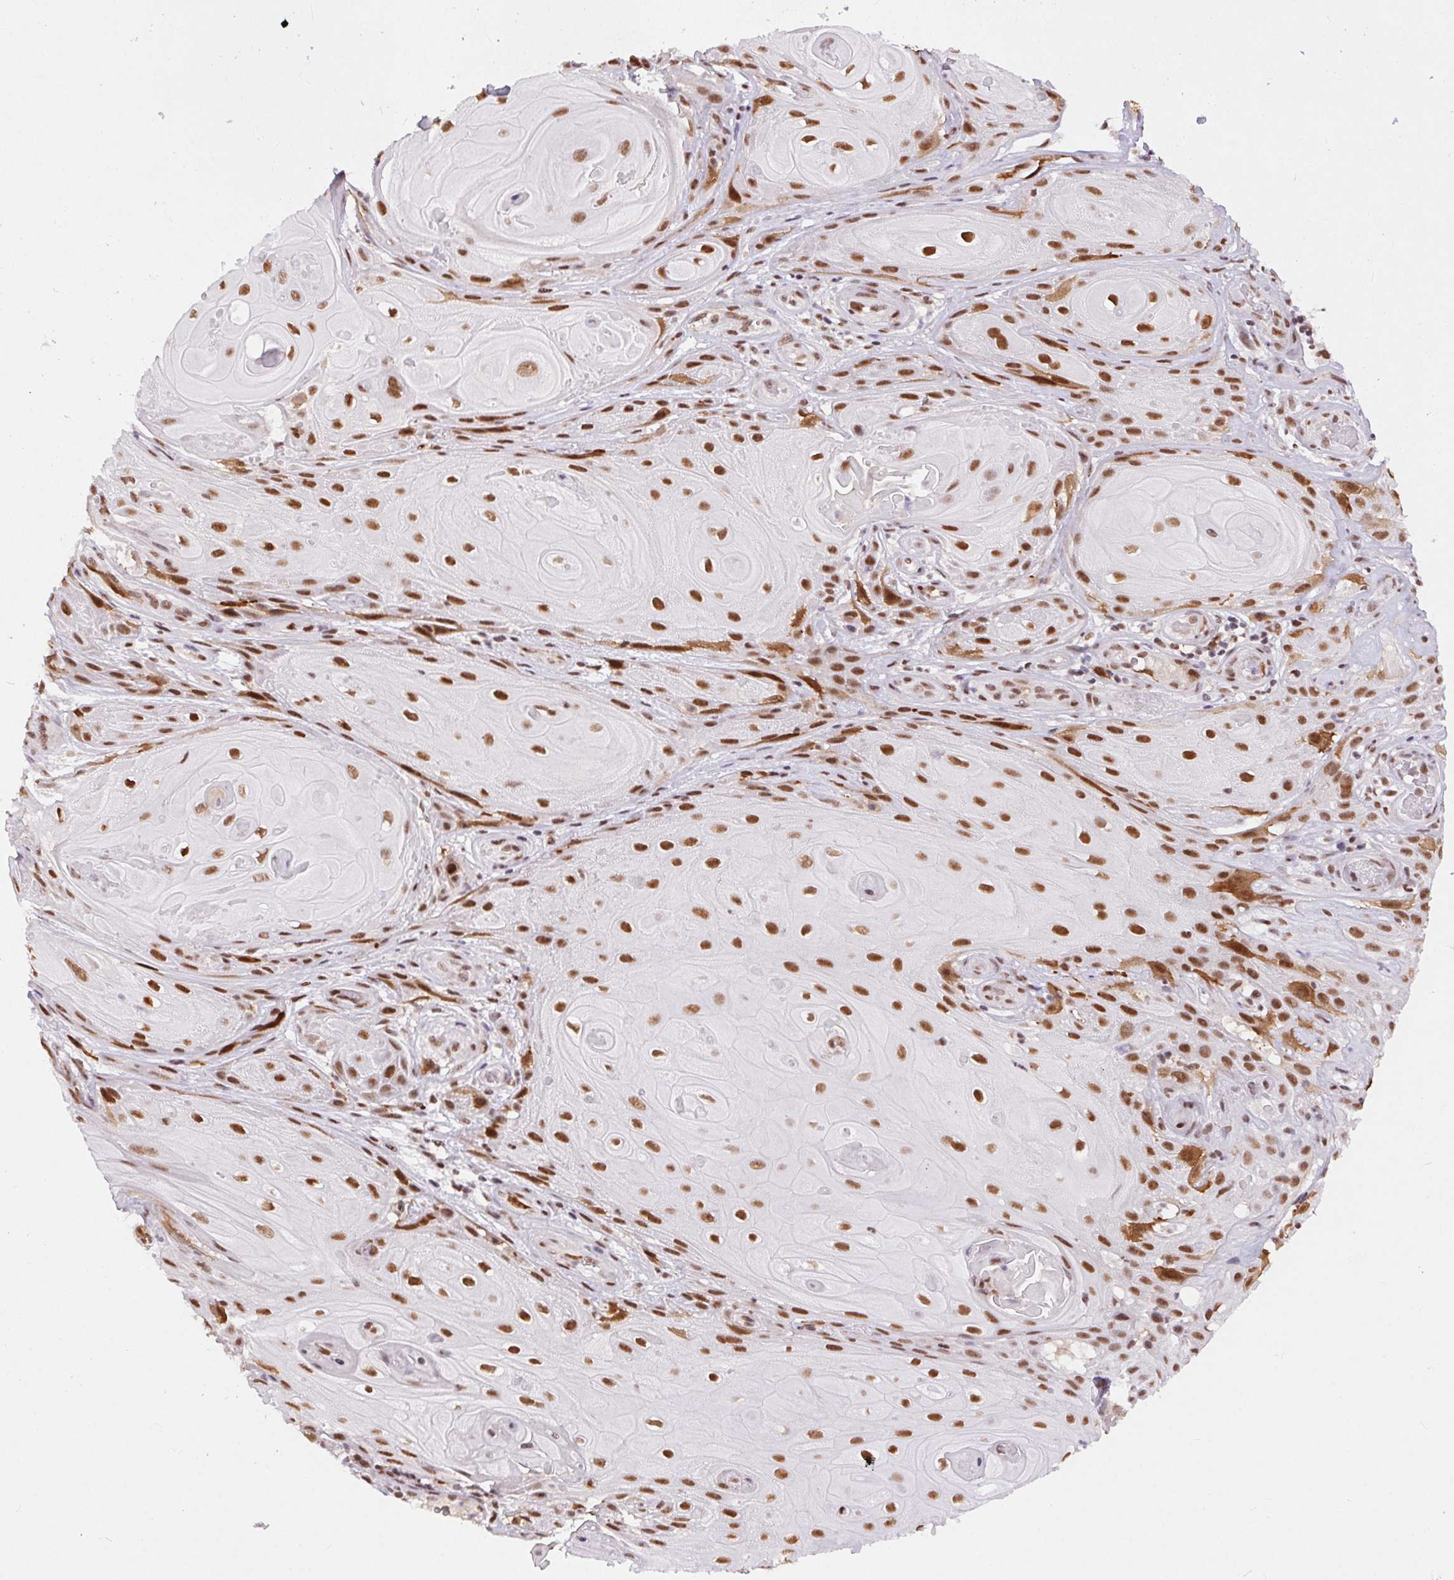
{"staining": {"intensity": "moderate", "quantity": ">75%", "location": "nuclear"}, "tissue": "skin cancer", "cell_type": "Tumor cells", "image_type": "cancer", "snomed": [{"axis": "morphology", "description": "Squamous cell carcinoma, NOS"}, {"axis": "topography", "description": "Skin"}], "caption": "High-magnification brightfield microscopy of skin cancer stained with DAB (3,3'-diaminobenzidine) (brown) and counterstained with hematoxylin (blue). tumor cells exhibit moderate nuclear positivity is seen in about>75% of cells.", "gene": "CD2BP2", "patient": {"sex": "male", "age": 62}}